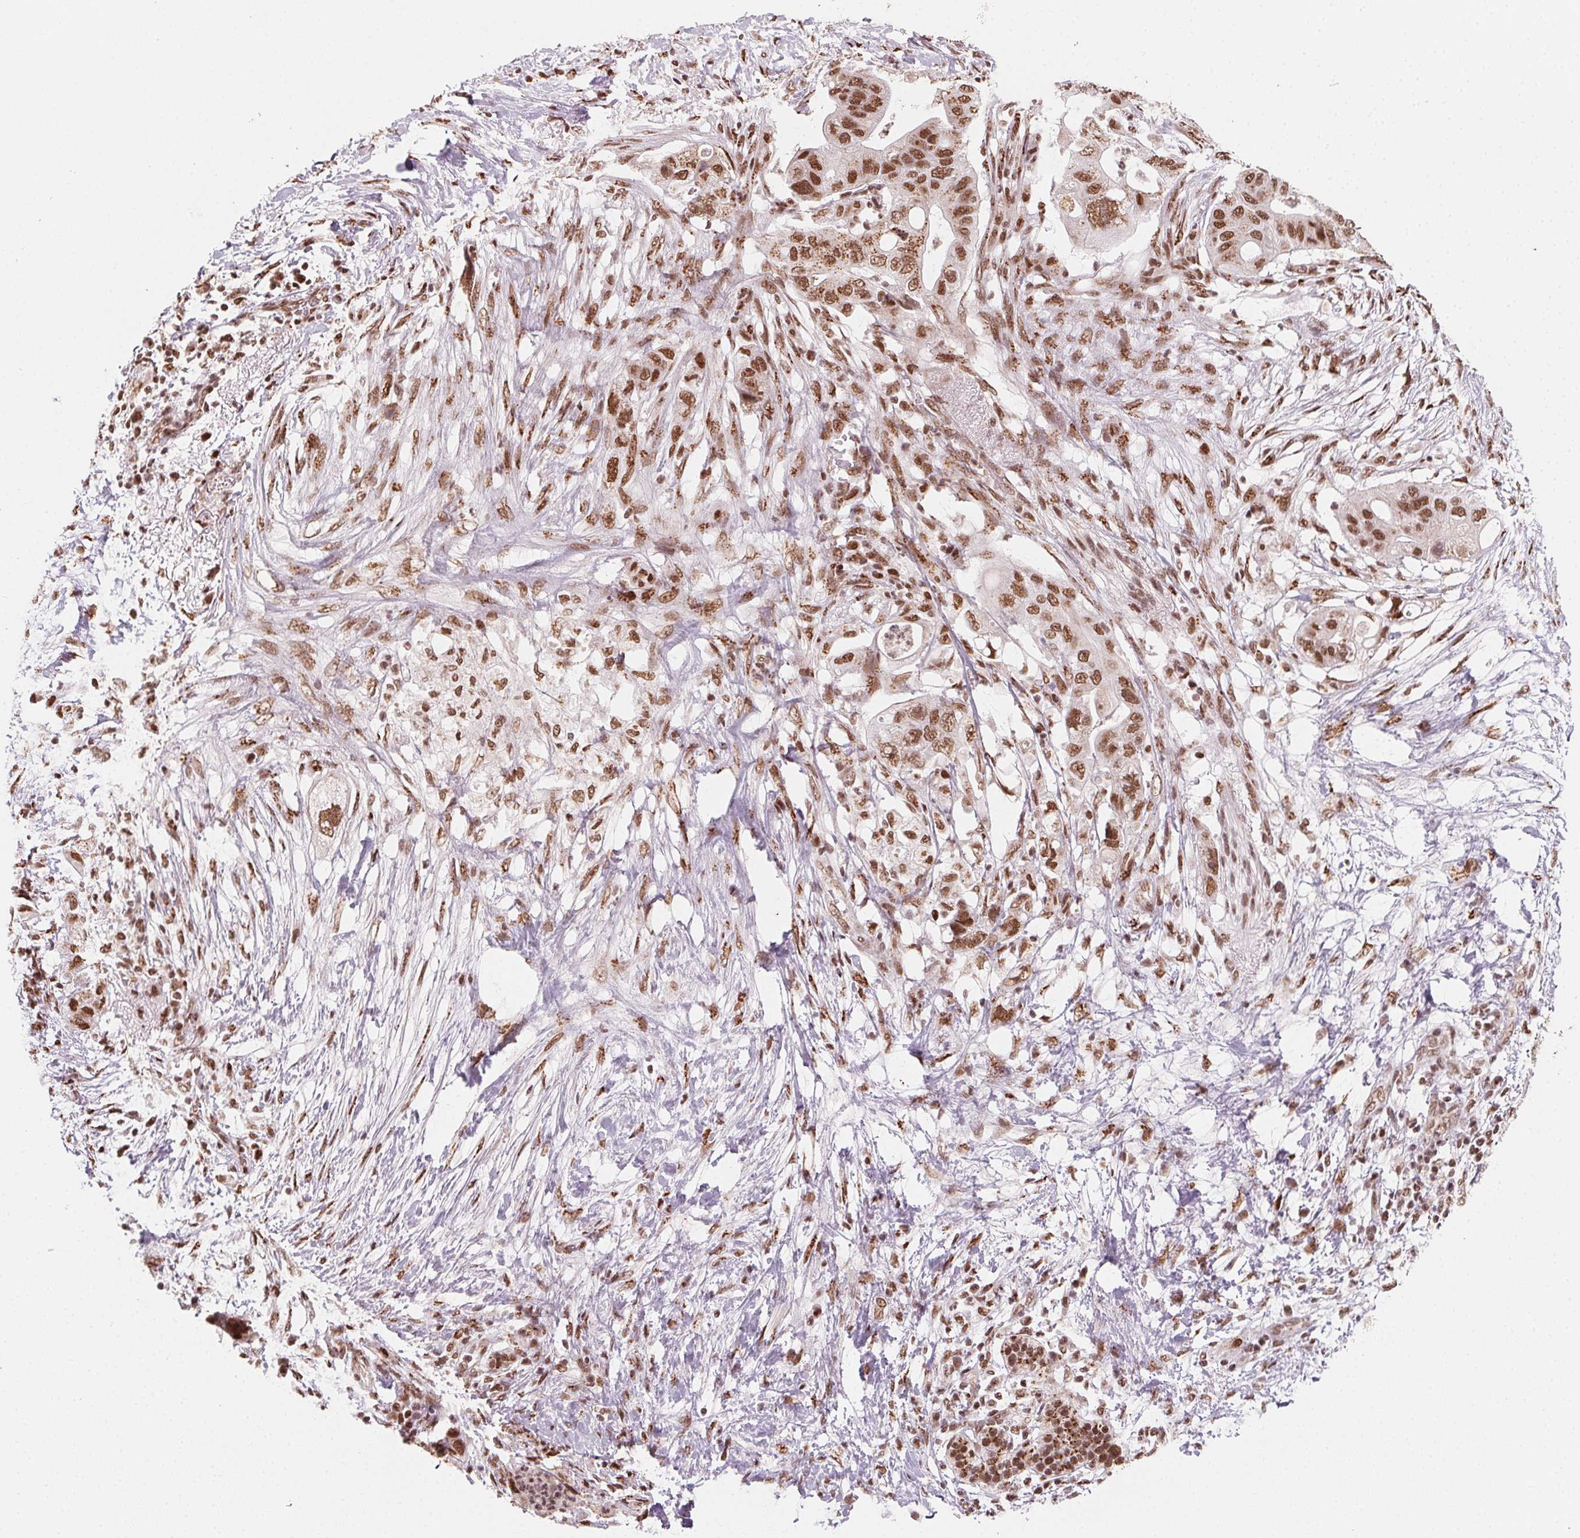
{"staining": {"intensity": "moderate", "quantity": ">75%", "location": "nuclear"}, "tissue": "pancreatic cancer", "cell_type": "Tumor cells", "image_type": "cancer", "snomed": [{"axis": "morphology", "description": "Adenocarcinoma, NOS"}, {"axis": "topography", "description": "Pancreas"}], "caption": "Pancreatic cancer (adenocarcinoma) stained with immunohistochemistry demonstrates moderate nuclear staining in approximately >75% of tumor cells.", "gene": "TOPORS", "patient": {"sex": "female", "age": 72}}